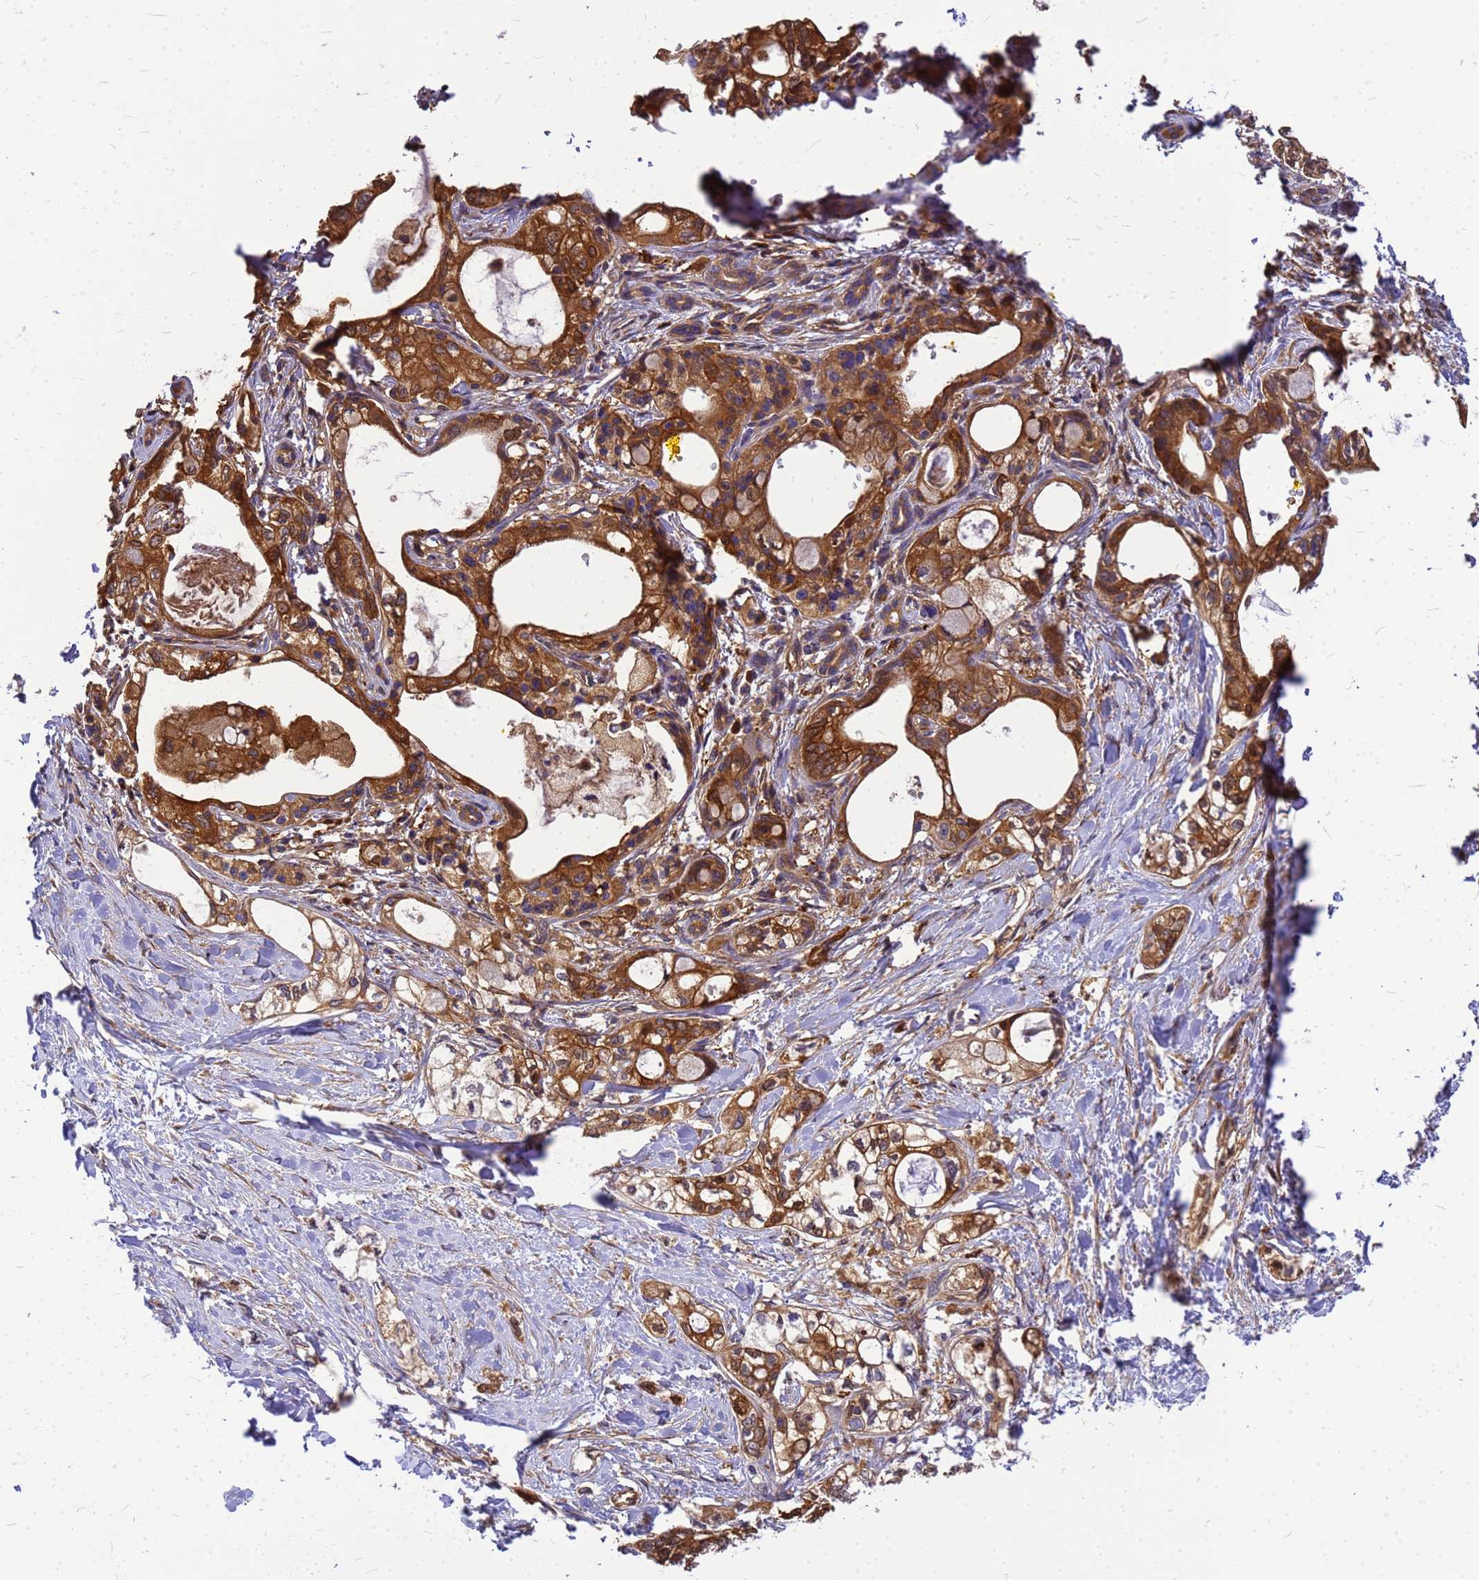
{"staining": {"intensity": "moderate", "quantity": ">75%", "location": "cytoplasmic/membranous"}, "tissue": "pancreatic cancer", "cell_type": "Tumor cells", "image_type": "cancer", "snomed": [{"axis": "morphology", "description": "Adenocarcinoma, NOS"}, {"axis": "topography", "description": "Pancreas"}], "caption": "Pancreatic cancer (adenocarcinoma) stained with a protein marker displays moderate staining in tumor cells.", "gene": "GID4", "patient": {"sex": "male", "age": 70}}